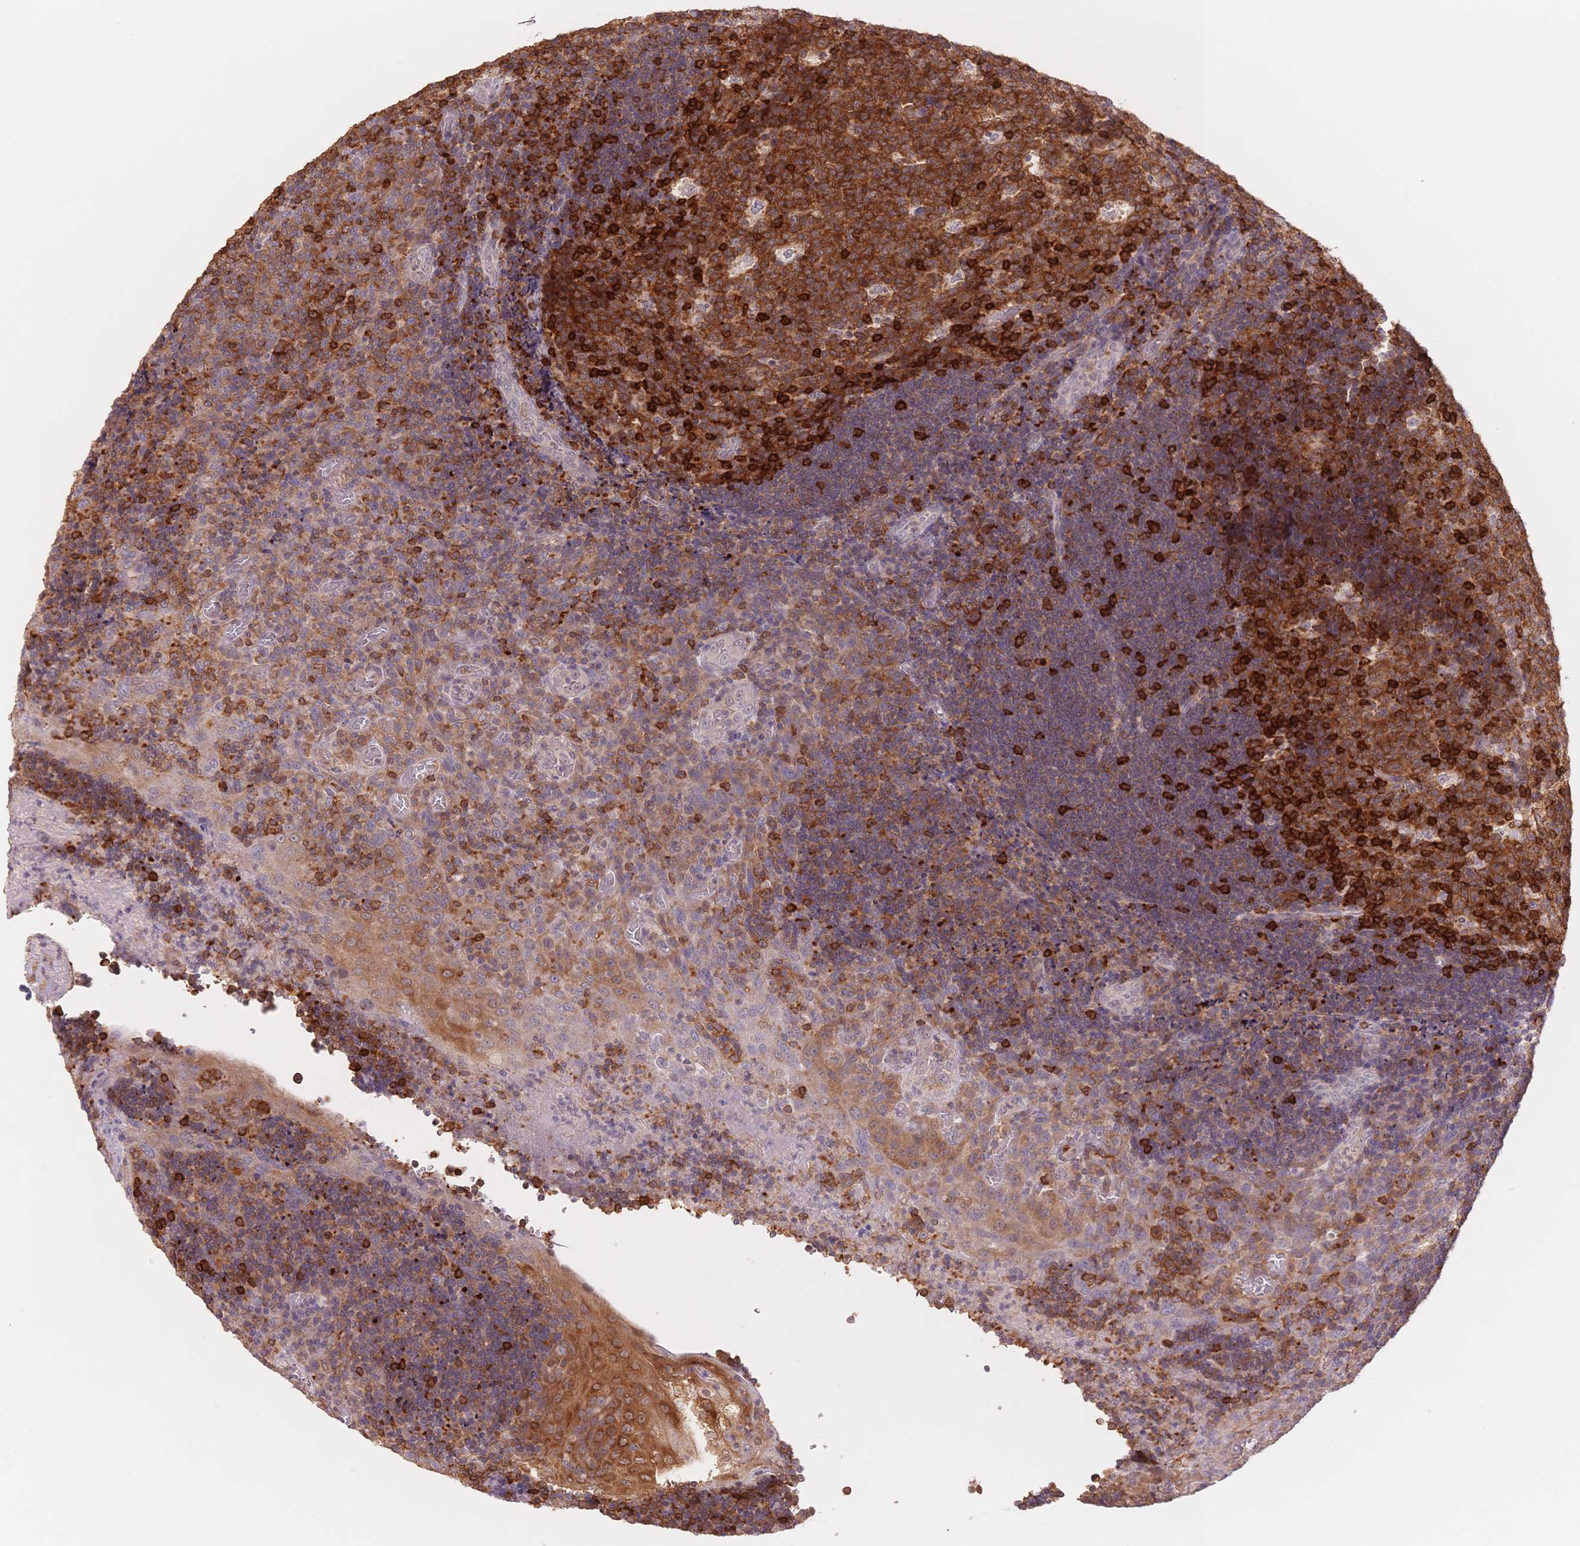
{"staining": {"intensity": "strong", "quantity": ">75%", "location": "cytoplasmic/membranous"}, "tissue": "tonsil", "cell_type": "Germinal center cells", "image_type": "normal", "snomed": [{"axis": "morphology", "description": "Normal tissue, NOS"}, {"axis": "topography", "description": "Tonsil"}], "caption": "This is a micrograph of immunohistochemistry staining of benign tonsil, which shows strong expression in the cytoplasmic/membranous of germinal center cells.", "gene": "STK39", "patient": {"sex": "male", "age": 17}}